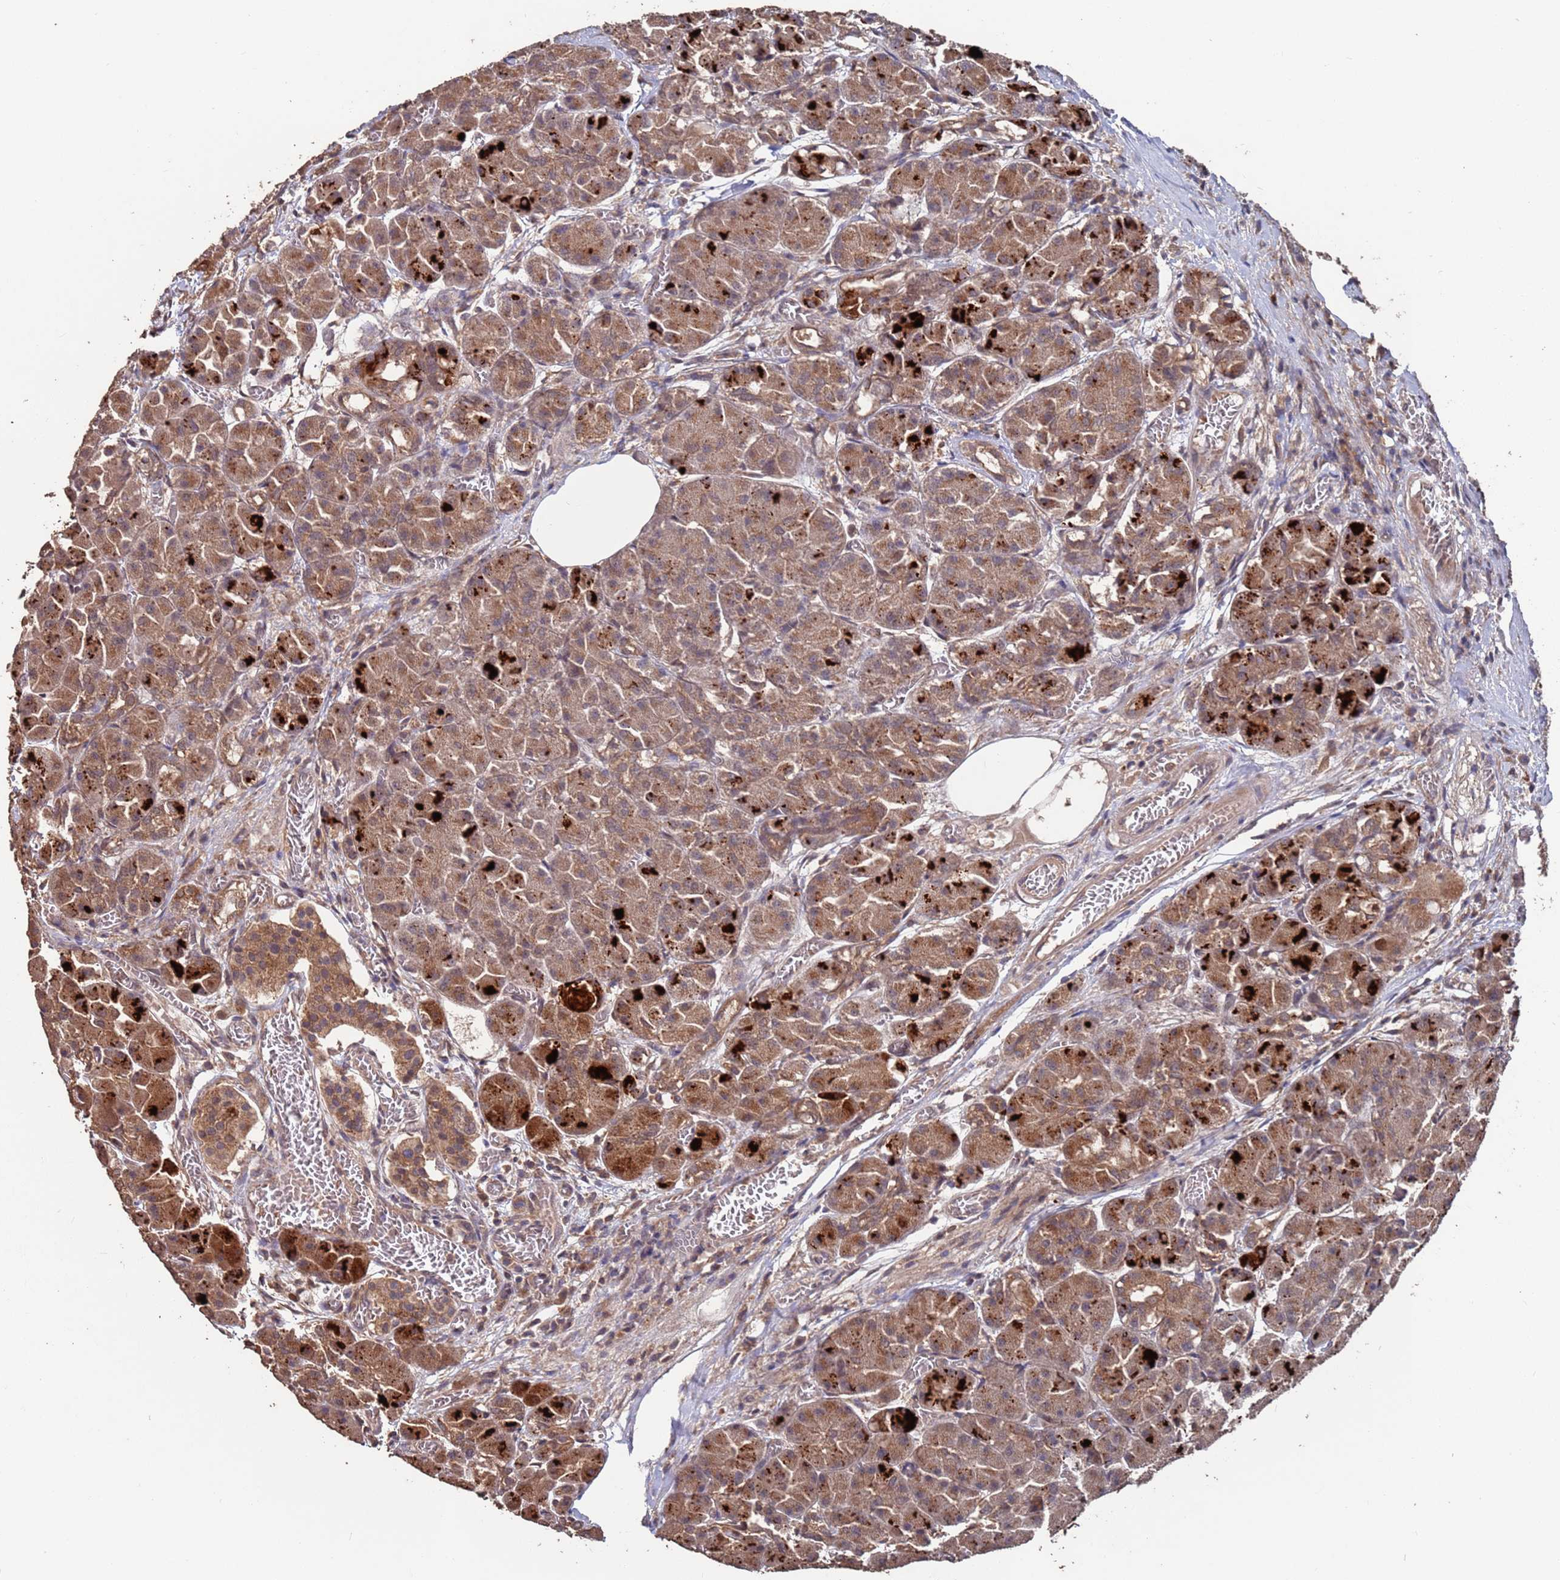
{"staining": {"intensity": "moderate", "quantity": ">75%", "location": "cytoplasmic/membranous"}, "tissue": "pancreas", "cell_type": "Exocrine glandular cells", "image_type": "normal", "snomed": [{"axis": "morphology", "description": "Normal tissue, NOS"}, {"axis": "topography", "description": "Pancreas"}], "caption": "Protein staining shows moderate cytoplasmic/membranous staining in approximately >75% of exocrine glandular cells in benign pancreas.", "gene": "PRR7", "patient": {"sex": "male", "age": 63}}